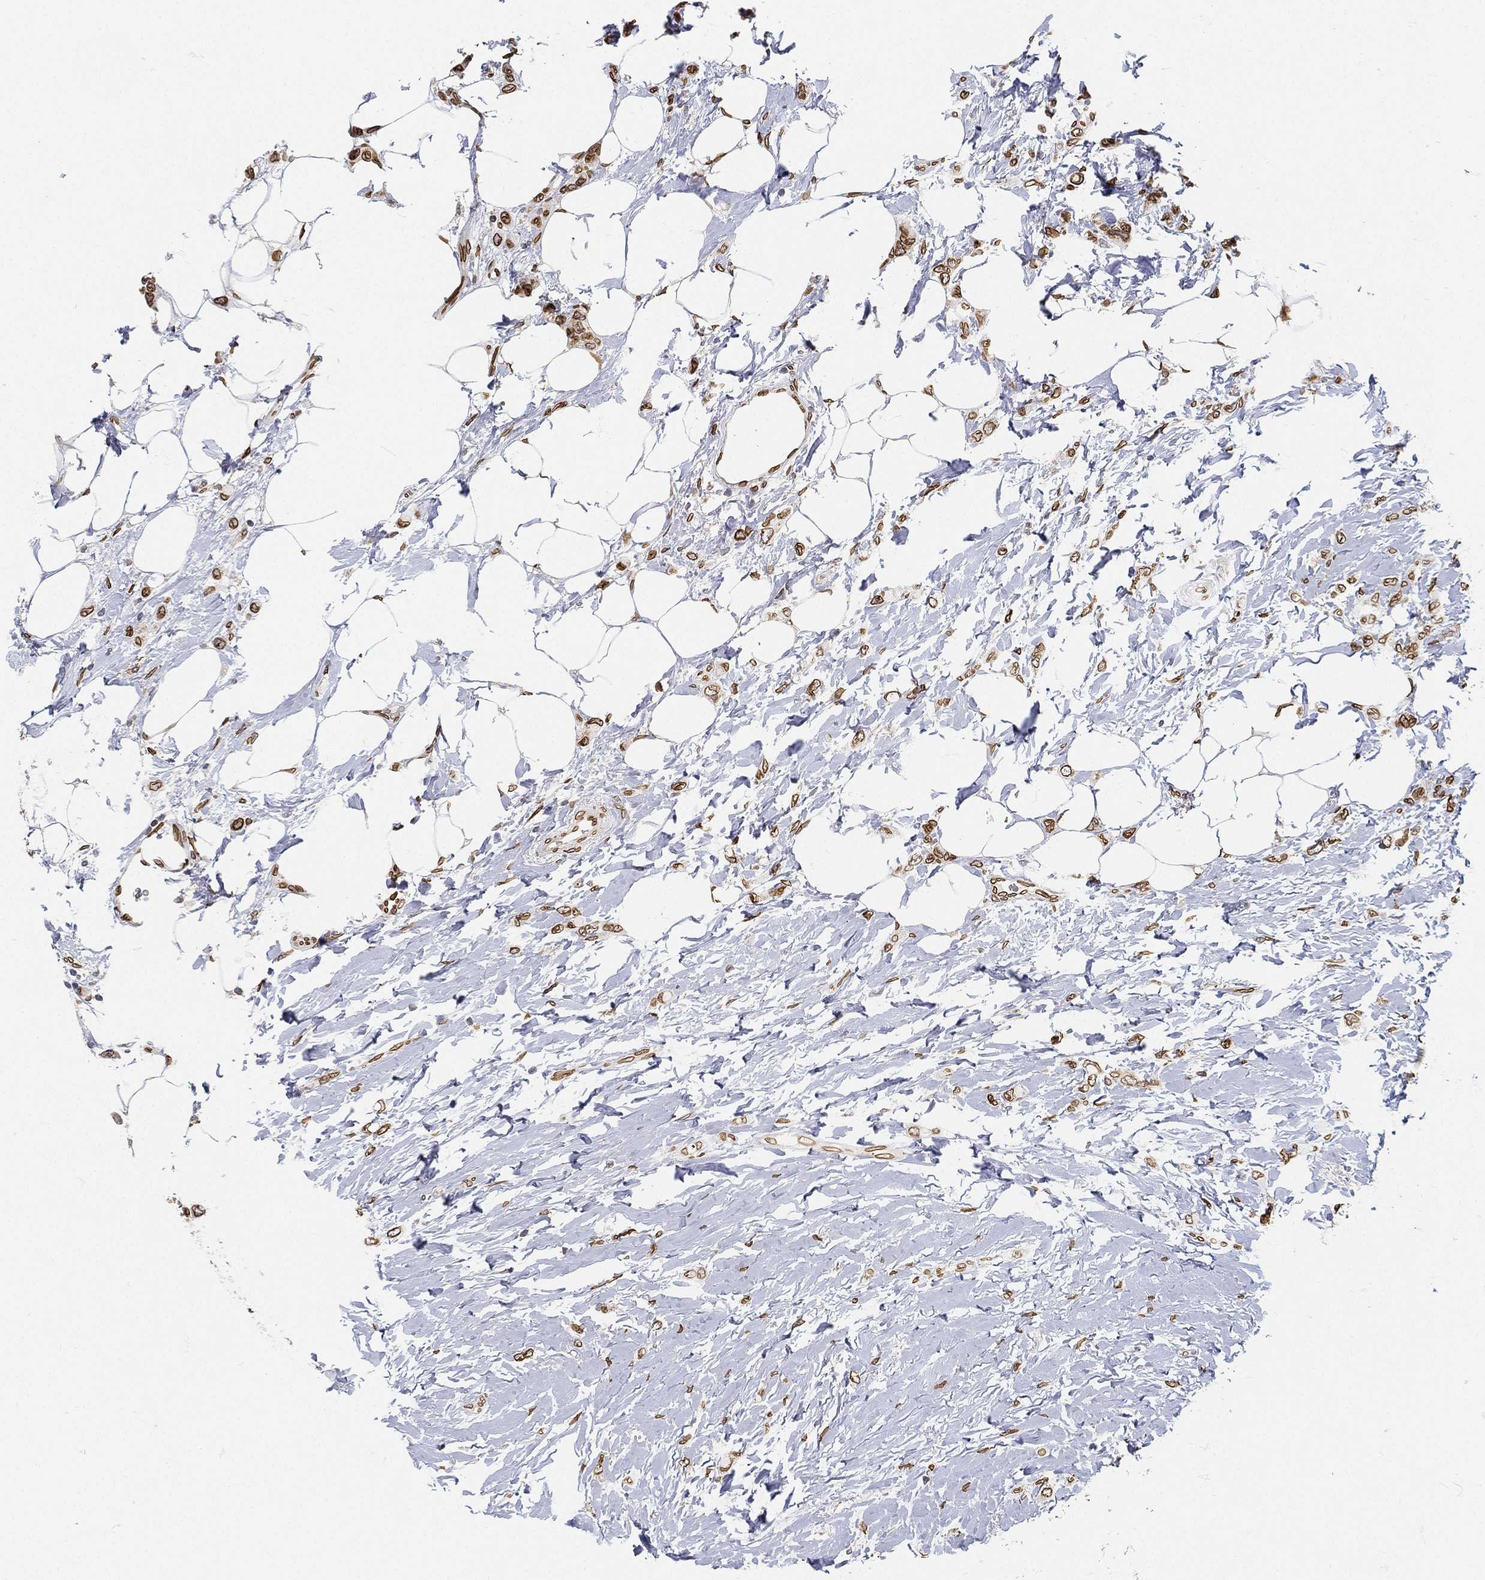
{"staining": {"intensity": "strong", "quantity": ">75%", "location": "cytoplasmic/membranous,nuclear"}, "tissue": "breast cancer", "cell_type": "Tumor cells", "image_type": "cancer", "snomed": [{"axis": "morphology", "description": "Lobular carcinoma"}, {"axis": "topography", "description": "Breast"}], "caption": "IHC (DAB) staining of human lobular carcinoma (breast) demonstrates strong cytoplasmic/membranous and nuclear protein expression in approximately >75% of tumor cells. (brown staining indicates protein expression, while blue staining denotes nuclei).", "gene": "PALB2", "patient": {"sex": "female", "age": 66}}